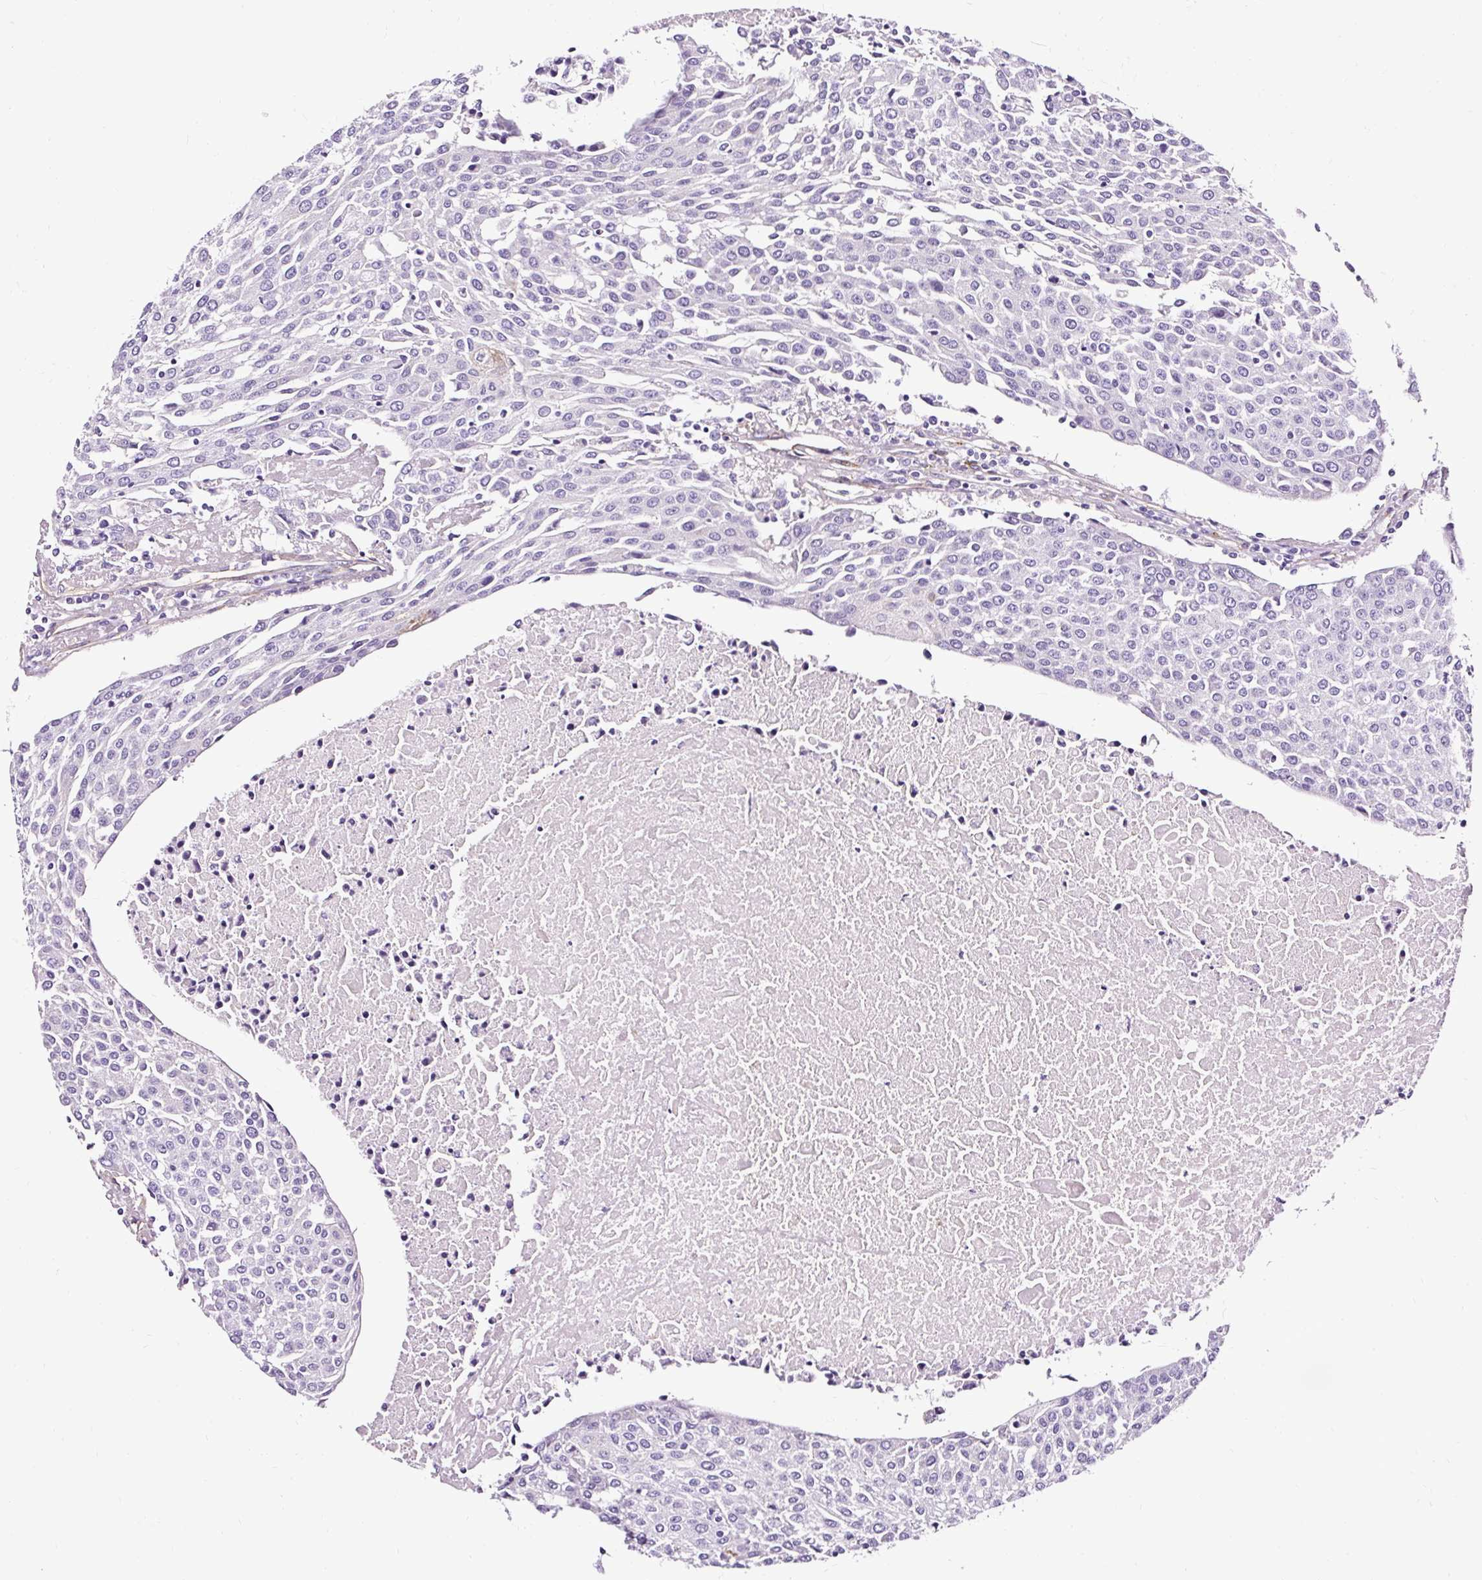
{"staining": {"intensity": "negative", "quantity": "none", "location": "none"}, "tissue": "urothelial cancer", "cell_type": "Tumor cells", "image_type": "cancer", "snomed": [{"axis": "morphology", "description": "Urothelial carcinoma, High grade"}, {"axis": "topography", "description": "Urinary bladder"}], "caption": "IHC of high-grade urothelial carcinoma displays no positivity in tumor cells.", "gene": "SLC7A8", "patient": {"sex": "female", "age": 85}}